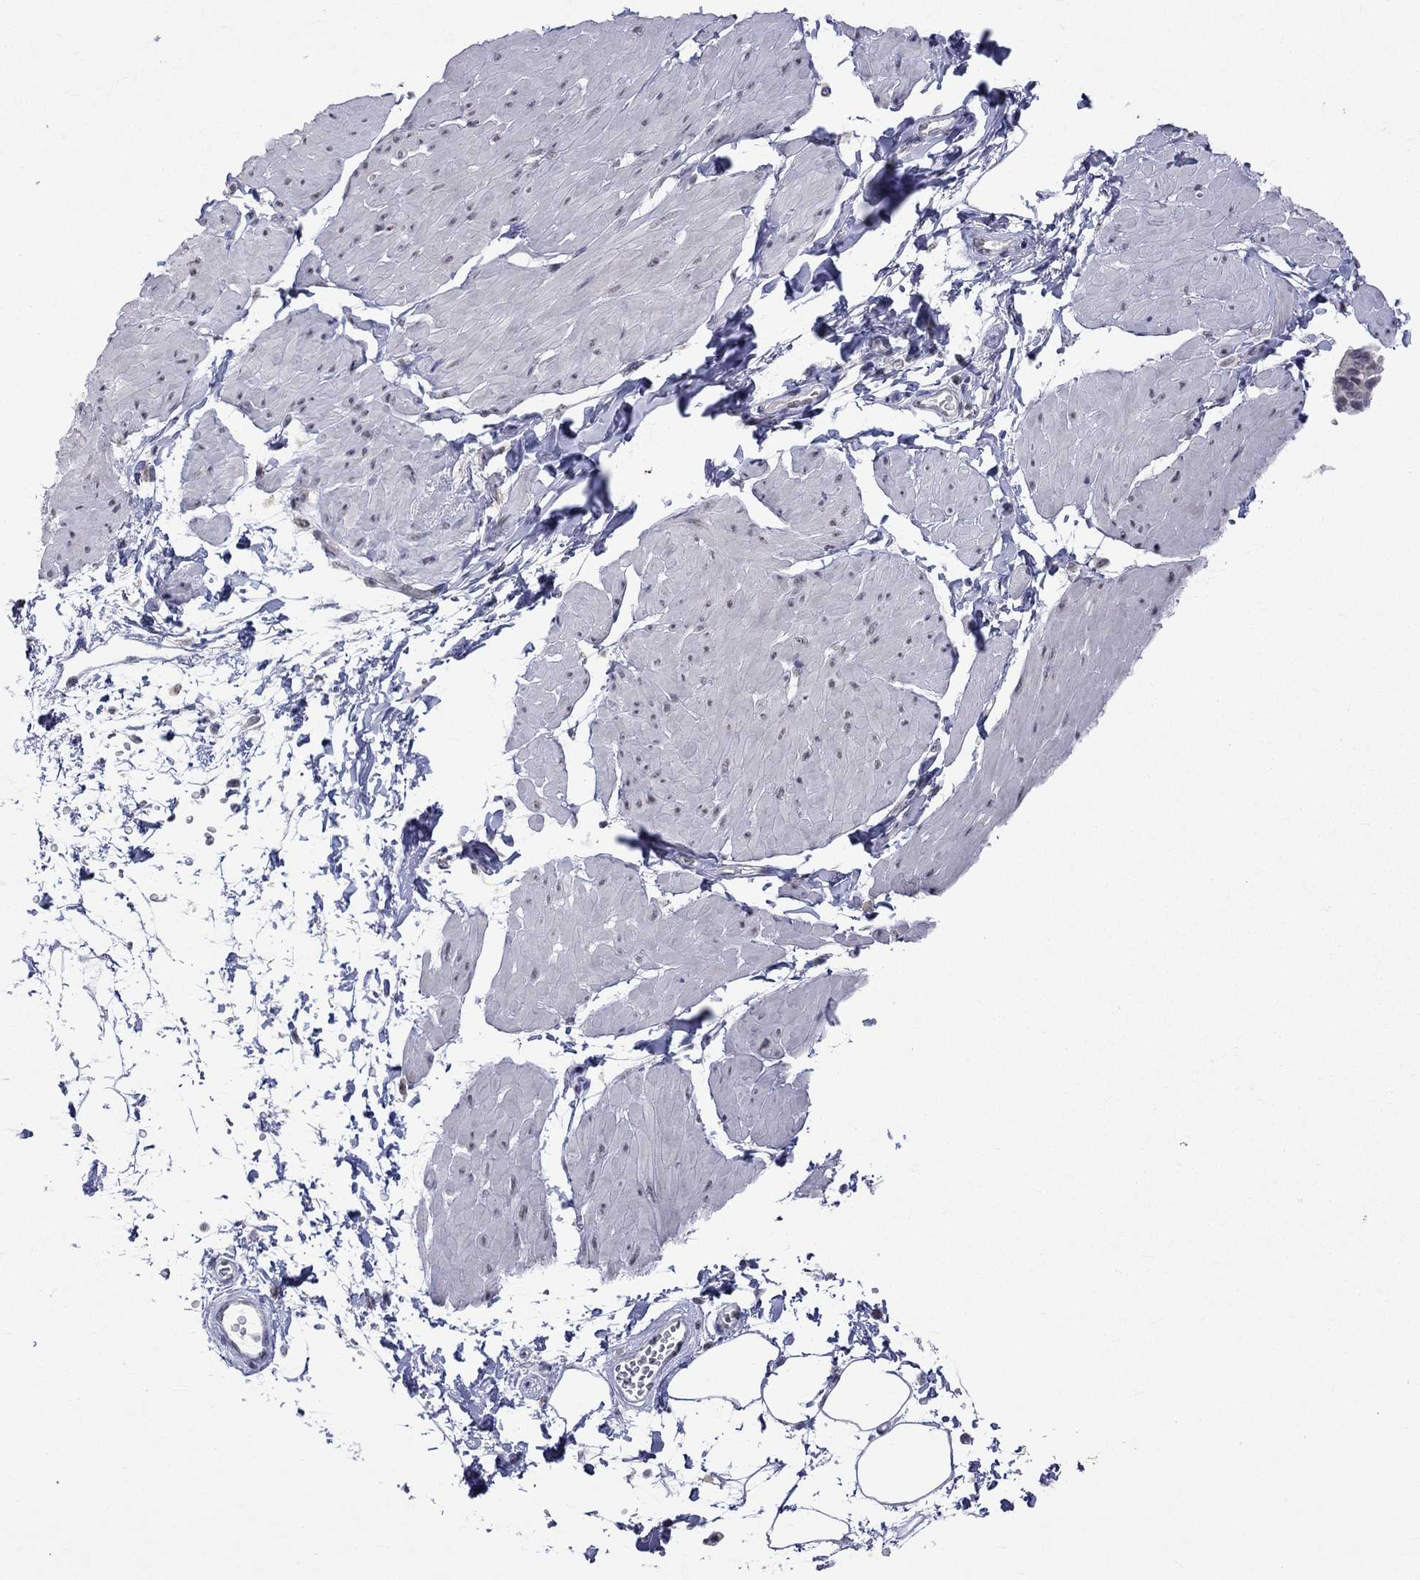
{"staining": {"intensity": "negative", "quantity": "none", "location": "none"}, "tissue": "smooth muscle", "cell_type": "Smooth muscle cells", "image_type": "normal", "snomed": [{"axis": "morphology", "description": "Normal tissue, NOS"}, {"axis": "topography", "description": "Adipose tissue"}, {"axis": "topography", "description": "Smooth muscle"}, {"axis": "topography", "description": "Peripheral nerve tissue"}], "caption": "Image shows no significant protein staining in smooth muscle cells of unremarkable smooth muscle.", "gene": "TMEM143", "patient": {"sex": "male", "age": 83}}